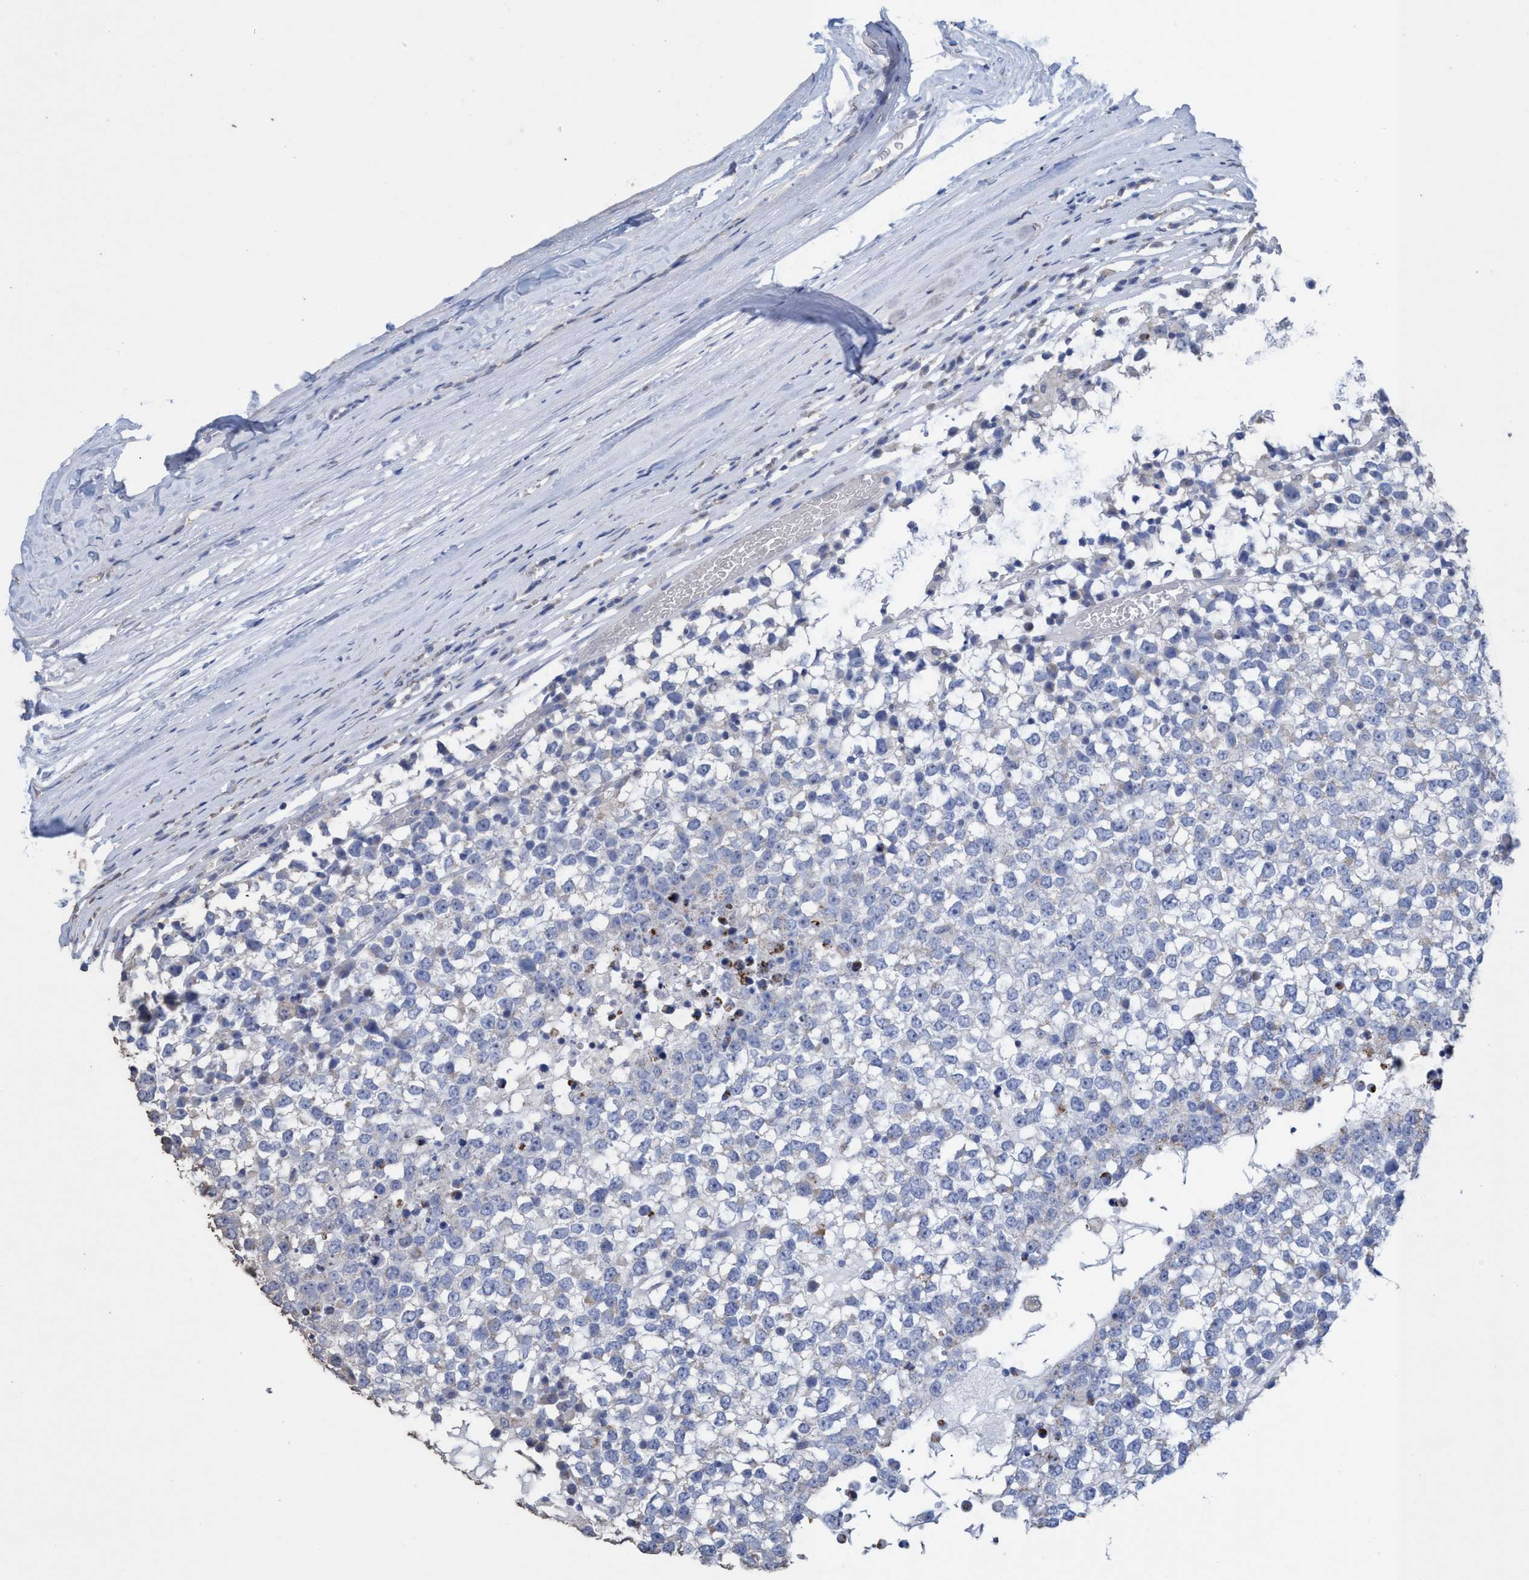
{"staining": {"intensity": "negative", "quantity": "none", "location": "none"}, "tissue": "testis cancer", "cell_type": "Tumor cells", "image_type": "cancer", "snomed": [{"axis": "morphology", "description": "Seminoma, NOS"}, {"axis": "topography", "description": "Testis"}], "caption": "This histopathology image is of testis seminoma stained with IHC to label a protein in brown with the nuclei are counter-stained blue. There is no expression in tumor cells.", "gene": "RSAD1", "patient": {"sex": "male", "age": 65}}